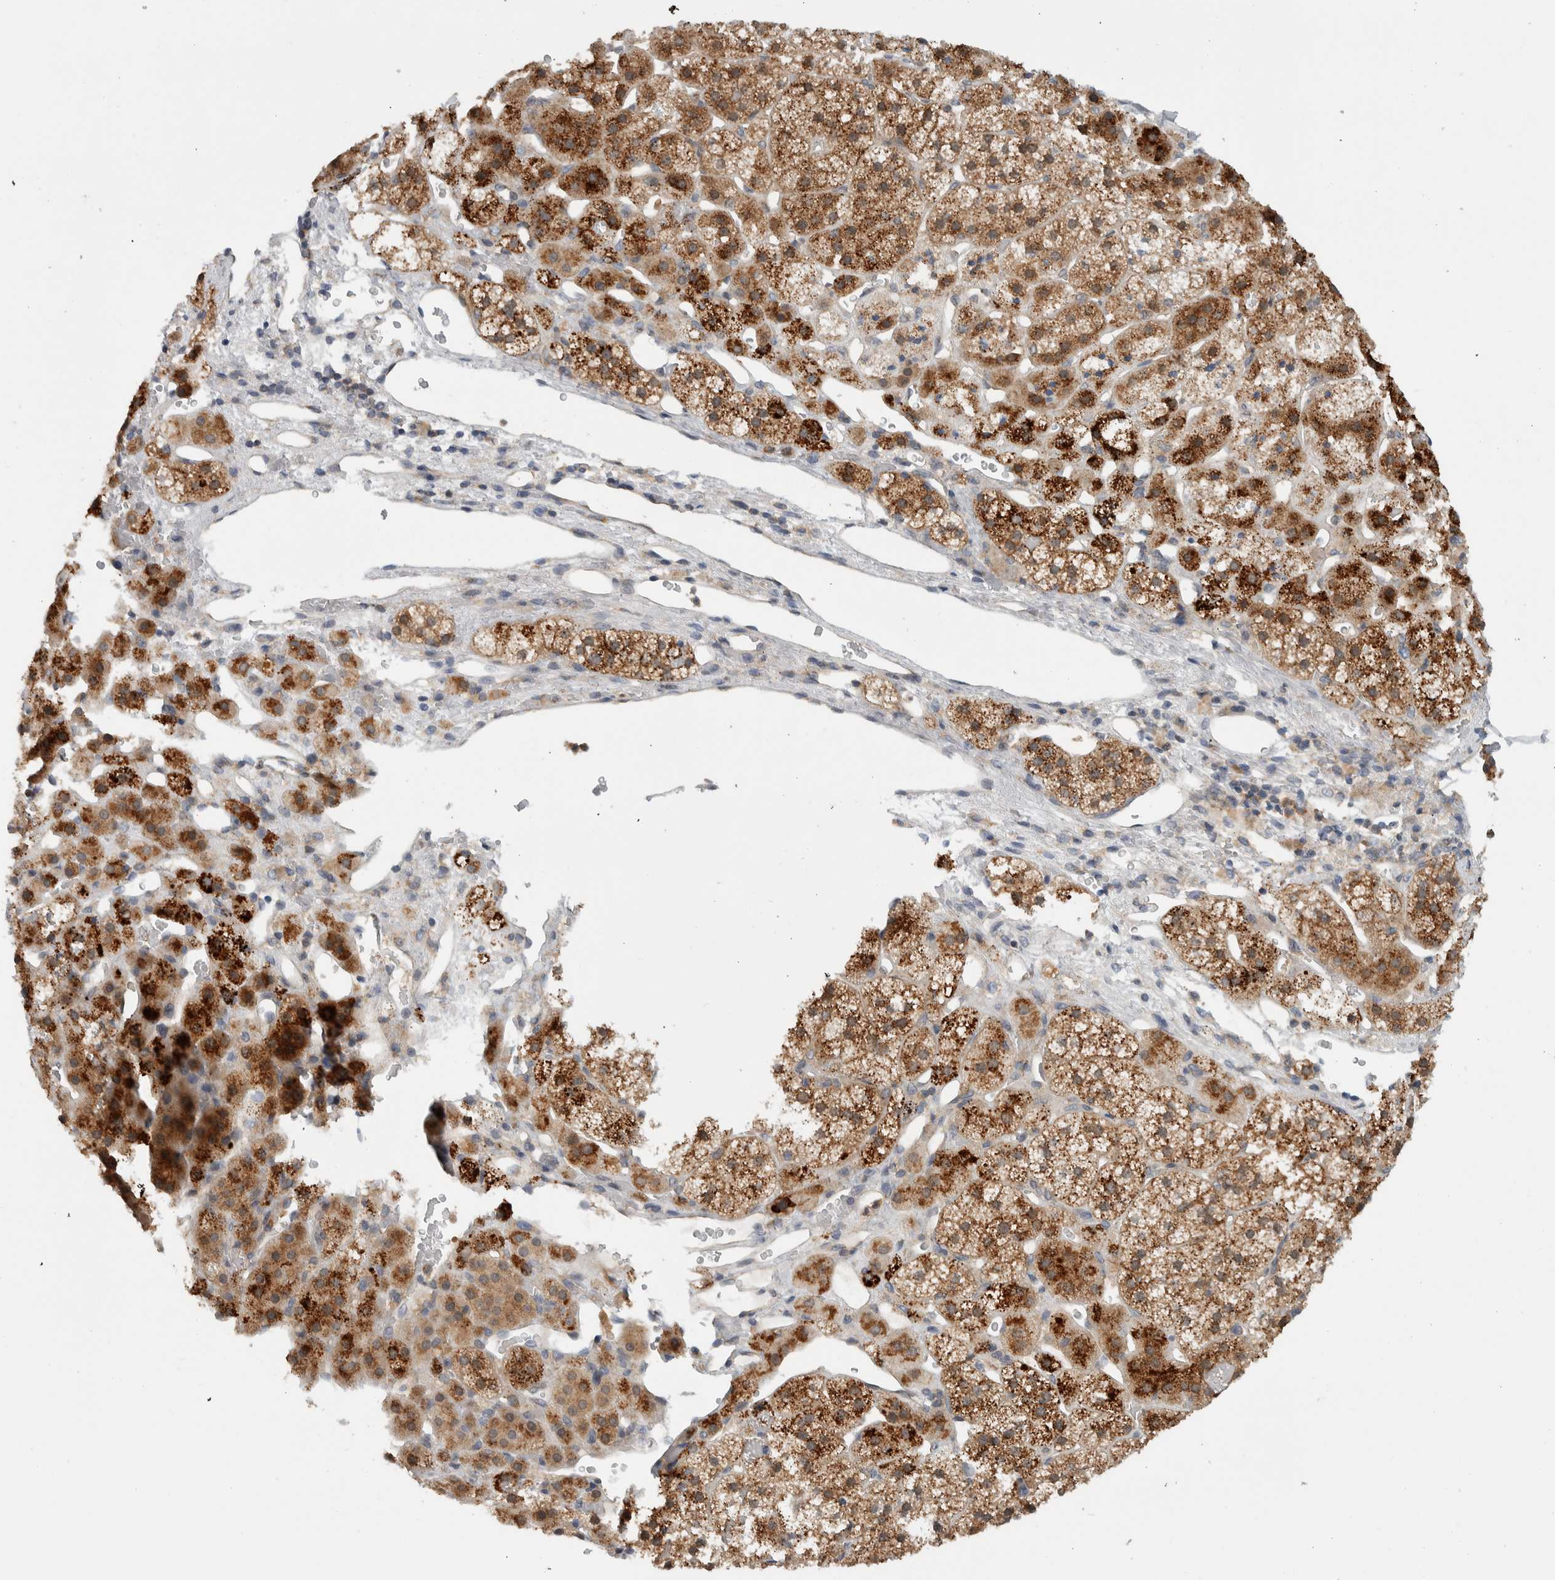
{"staining": {"intensity": "moderate", "quantity": ">75%", "location": "cytoplasmic/membranous"}, "tissue": "adrenal gland", "cell_type": "Glandular cells", "image_type": "normal", "snomed": [{"axis": "morphology", "description": "Normal tissue, NOS"}, {"axis": "topography", "description": "Adrenal gland"}], "caption": "Immunohistochemistry of unremarkable adrenal gland exhibits medium levels of moderate cytoplasmic/membranous positivity in about >75% of glandular cells.", "gene": "CCDC43", "patient": {"sex": "female", "age": 44}}